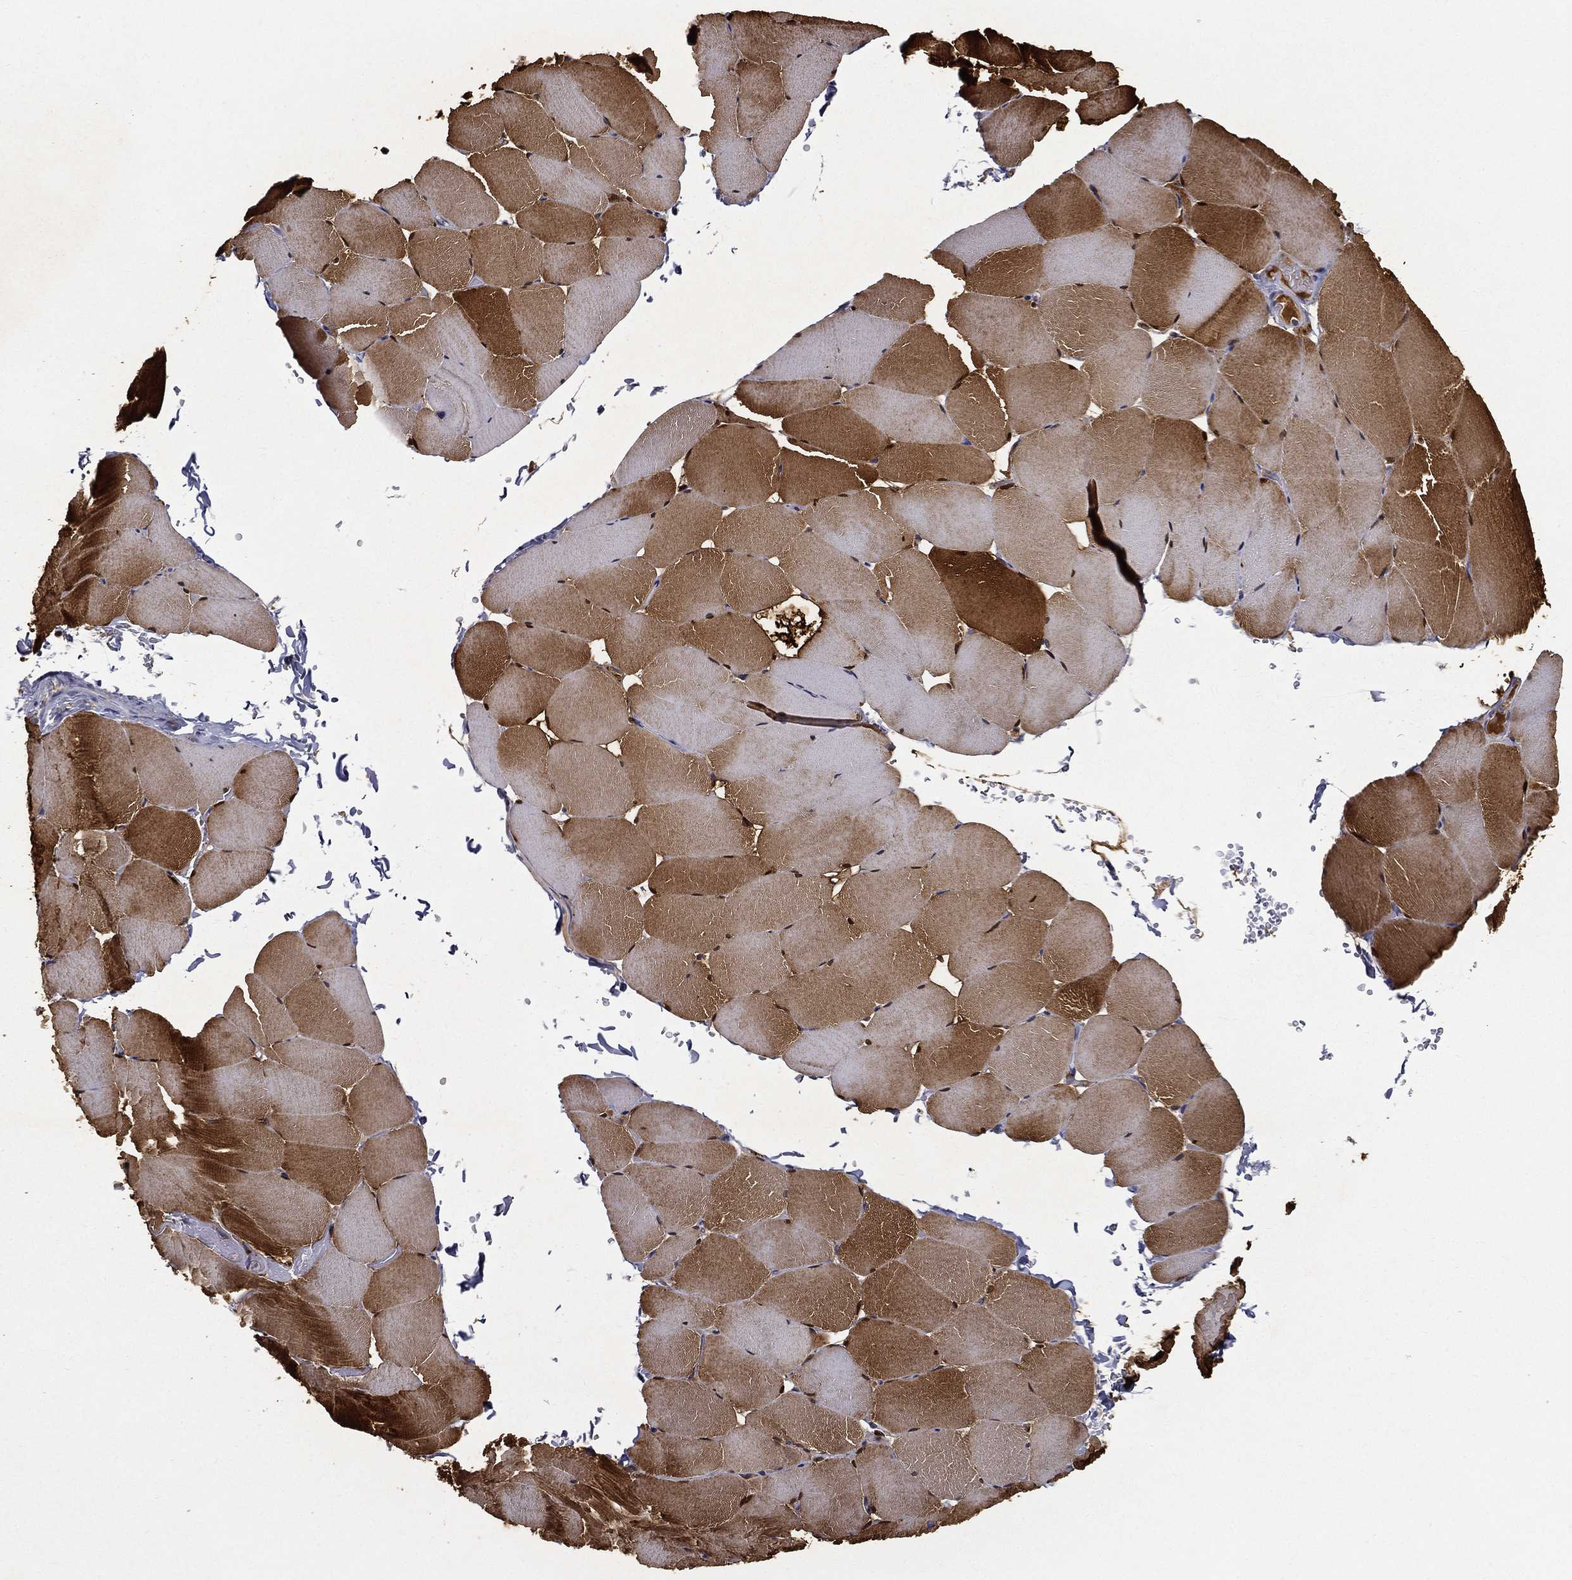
{"staining": {"intensity": "strong", "quantity": ">75%", "location": "cytoplasmic/membranous"}, "tissue": "skeletal muscle", "cell_type": "Myocytes", "image_type": "normal", "snomed": [{"axis": "morphology", "description": "Normal tissue, NOS"}, {"axis": "topography", "description": "Skeletal muscle"}], "caption": "Immunohistochemical staining of normal skeletal muscle reveals >75% levels of strong cytoplasmic/membranous protein positivity in approximately >75% of myocytes.", "gene": "MT", "patient": {"sex": "female", "age": 37}}